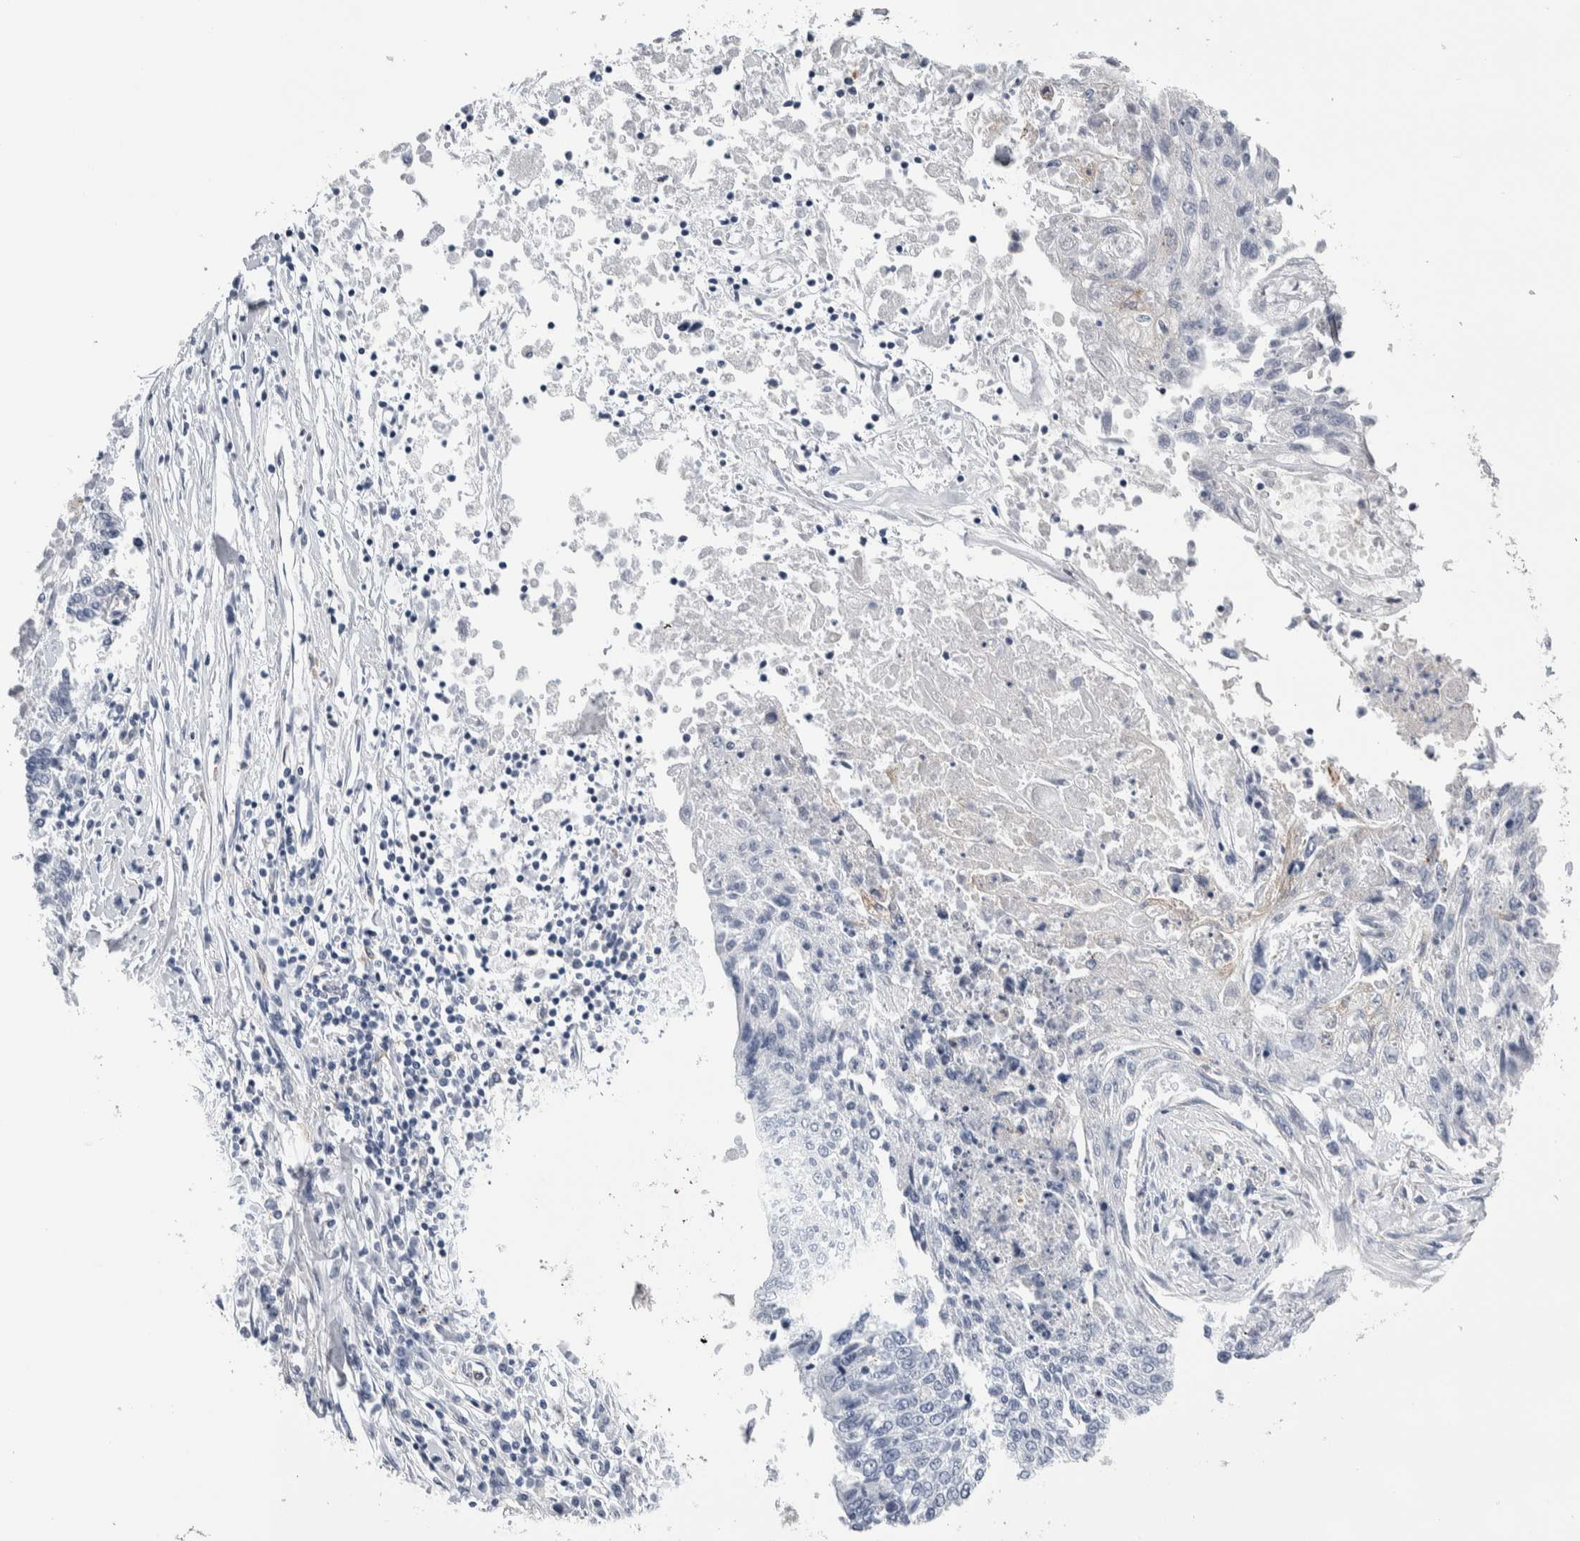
{"staining": {"intensity": "negative", "quantity": "none", "location": "none"}, "tissue": "lung cancer", "cell_type": "Tumor cells", "image_type": "cancer", "snomed": [{"axis": "morphology", "description": "Normal tissue, NOS"}, {"axis": "morphology", "description": "Squamous cell carcinoma, NOS"}, {"axis": "topography", "description": "Lymph node"}, {"axis": "topography", "description": "Cartilage tissue"}, {"axis": "topography", "description": "Bronchus"}, {"axis": "topography", "description": "Lung"}, {"axis": "topography", "description": "Peripheral nerve tissue"}], "caption": "There is no significant positivity in tumor cells of lung cancer (squamous cell carcinoma).", "gene": "SKAP2", "patient": {"sex": "female", "age": 49}}